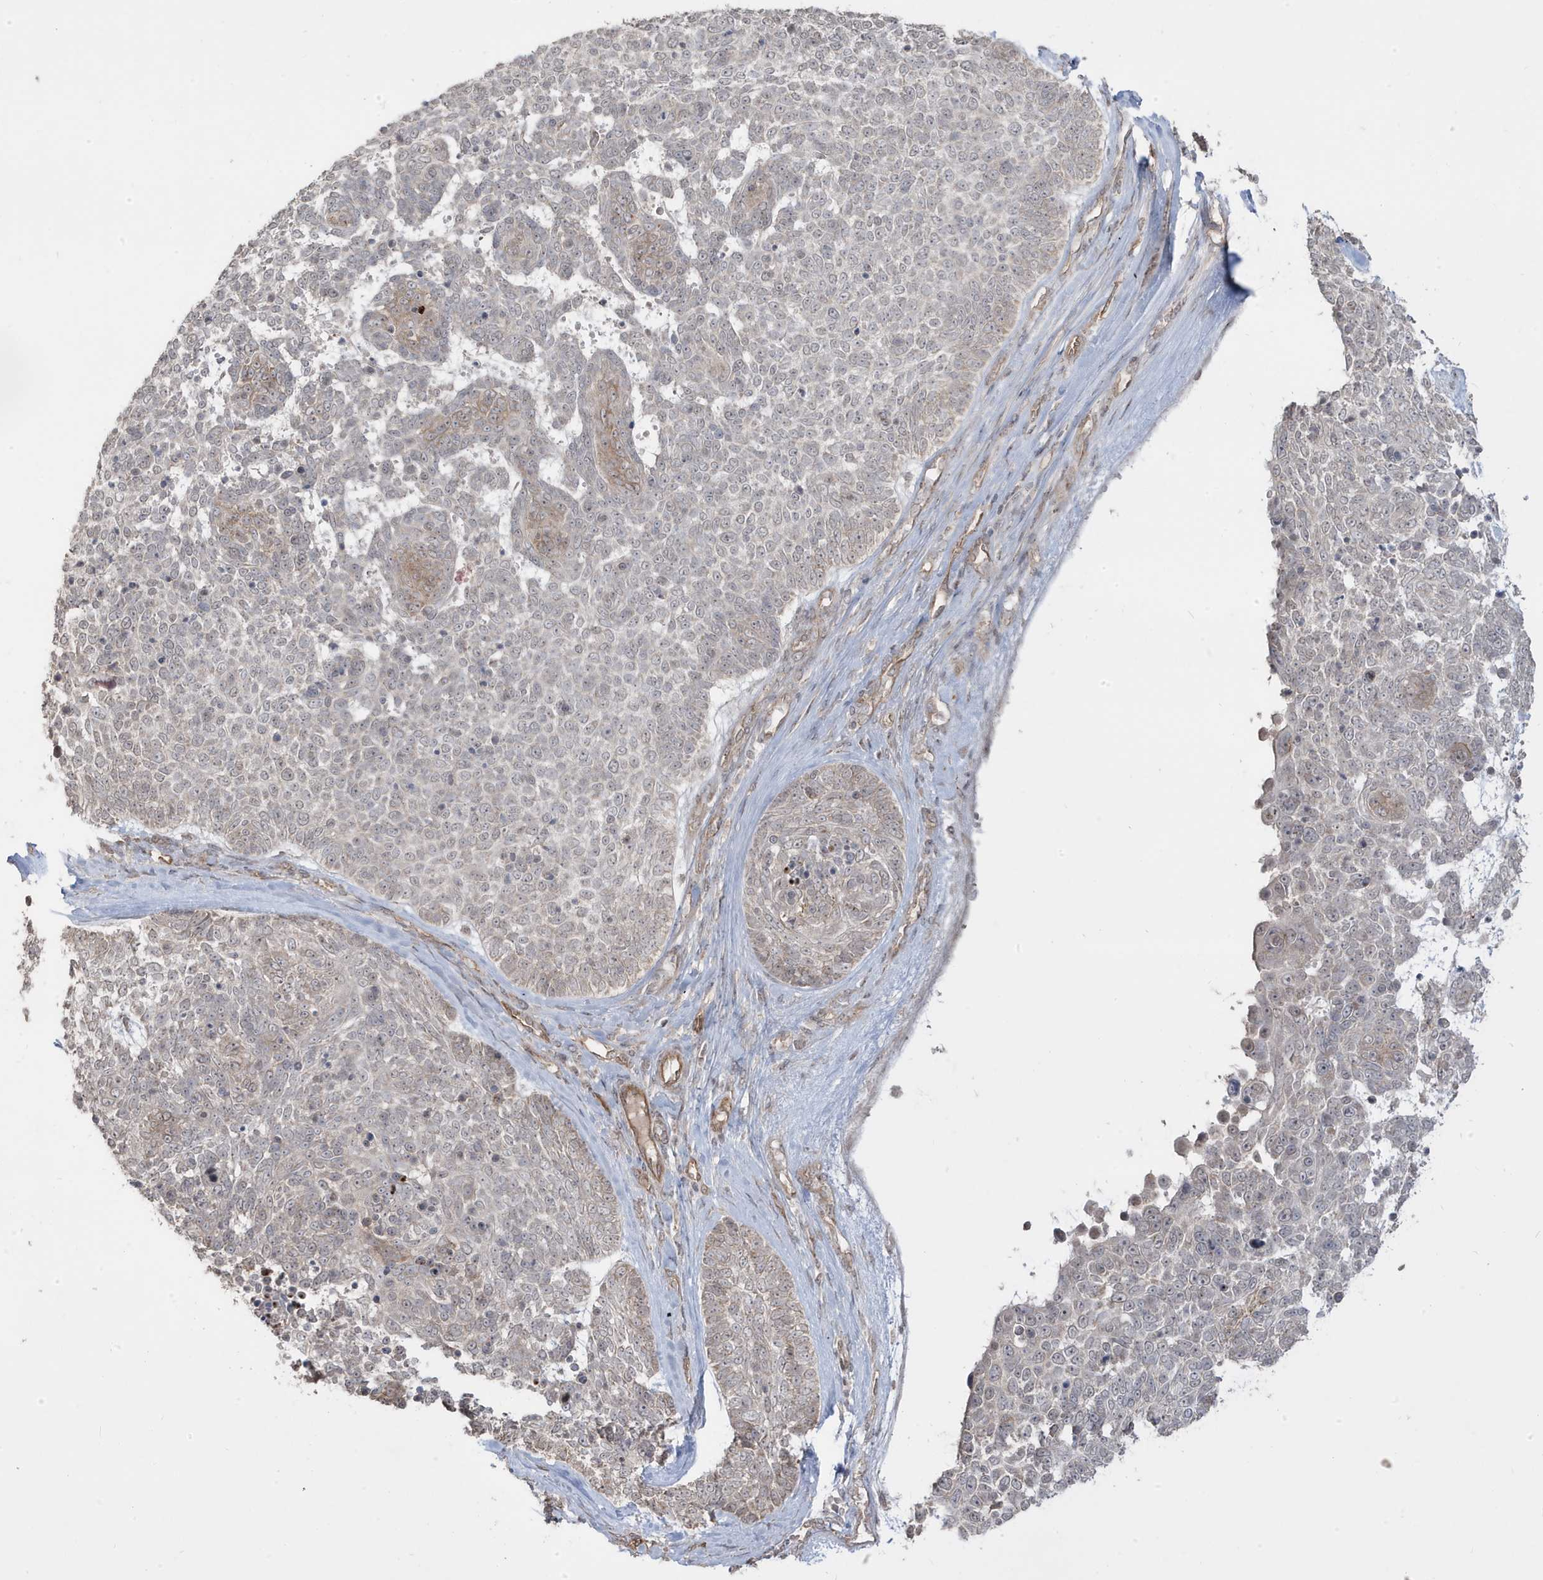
{"staining": {"intensity": "moderate", "quantity": "<25%", "location": "cytoplasmic/membranous"}, "tissue": "skin cancer", "cell_type": "Tumor cells", "image_type": "cancer", "snomed": [{"axis": "morphology", "description": "Basal cell carcinoma"}, {"axis": "topography", "description": "Skin"}], "caption": "Immunohistochemical staining of skin basal cell carcinoma reveals low levels of moderate cytoplasmic/membranous staining in about <25% of tumor cells.", "gene": "DNAJC12", "patient": {"sex": "female", "age": 81}}